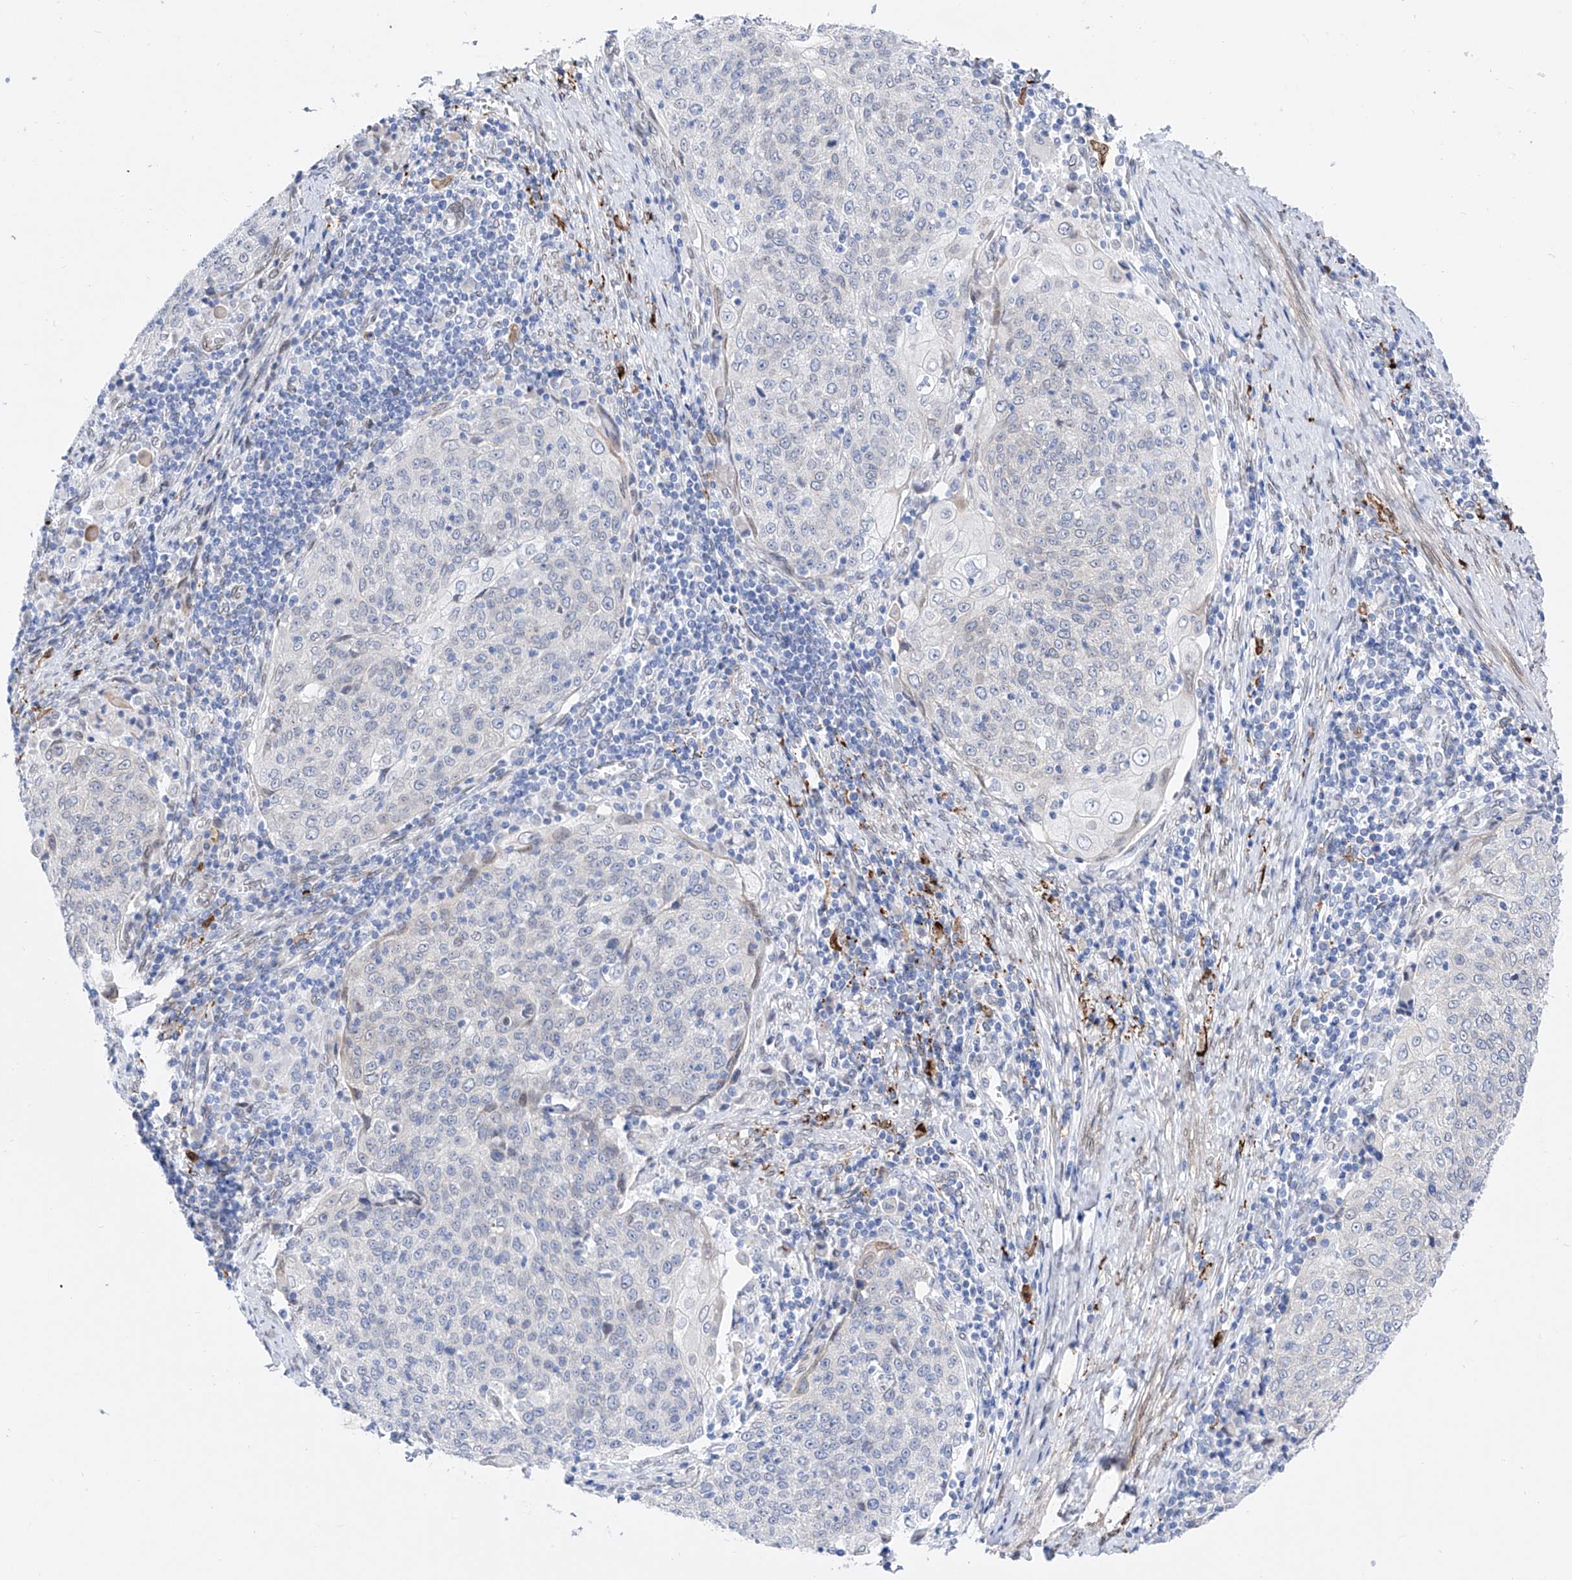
{"staining": {"intensity": "negative", "quantity": "none", "location": "none"}, "tissue": "cervical cancer", "cell_type": "Tumor cells", "image_type": "cancer", "snomed": [{"axis": "morphology", "description": "Squamous cell carcinoma, NOS"}, {"axis": "topography", "description": "Cervix"}], "caption": "This is an immunohistochemistry (IHC) image of cervical squamous cell carcinoma. There is no staining in tumor cells.", "gene": "LCLAT1", "patient": {"sex": "female", "age": 48}}